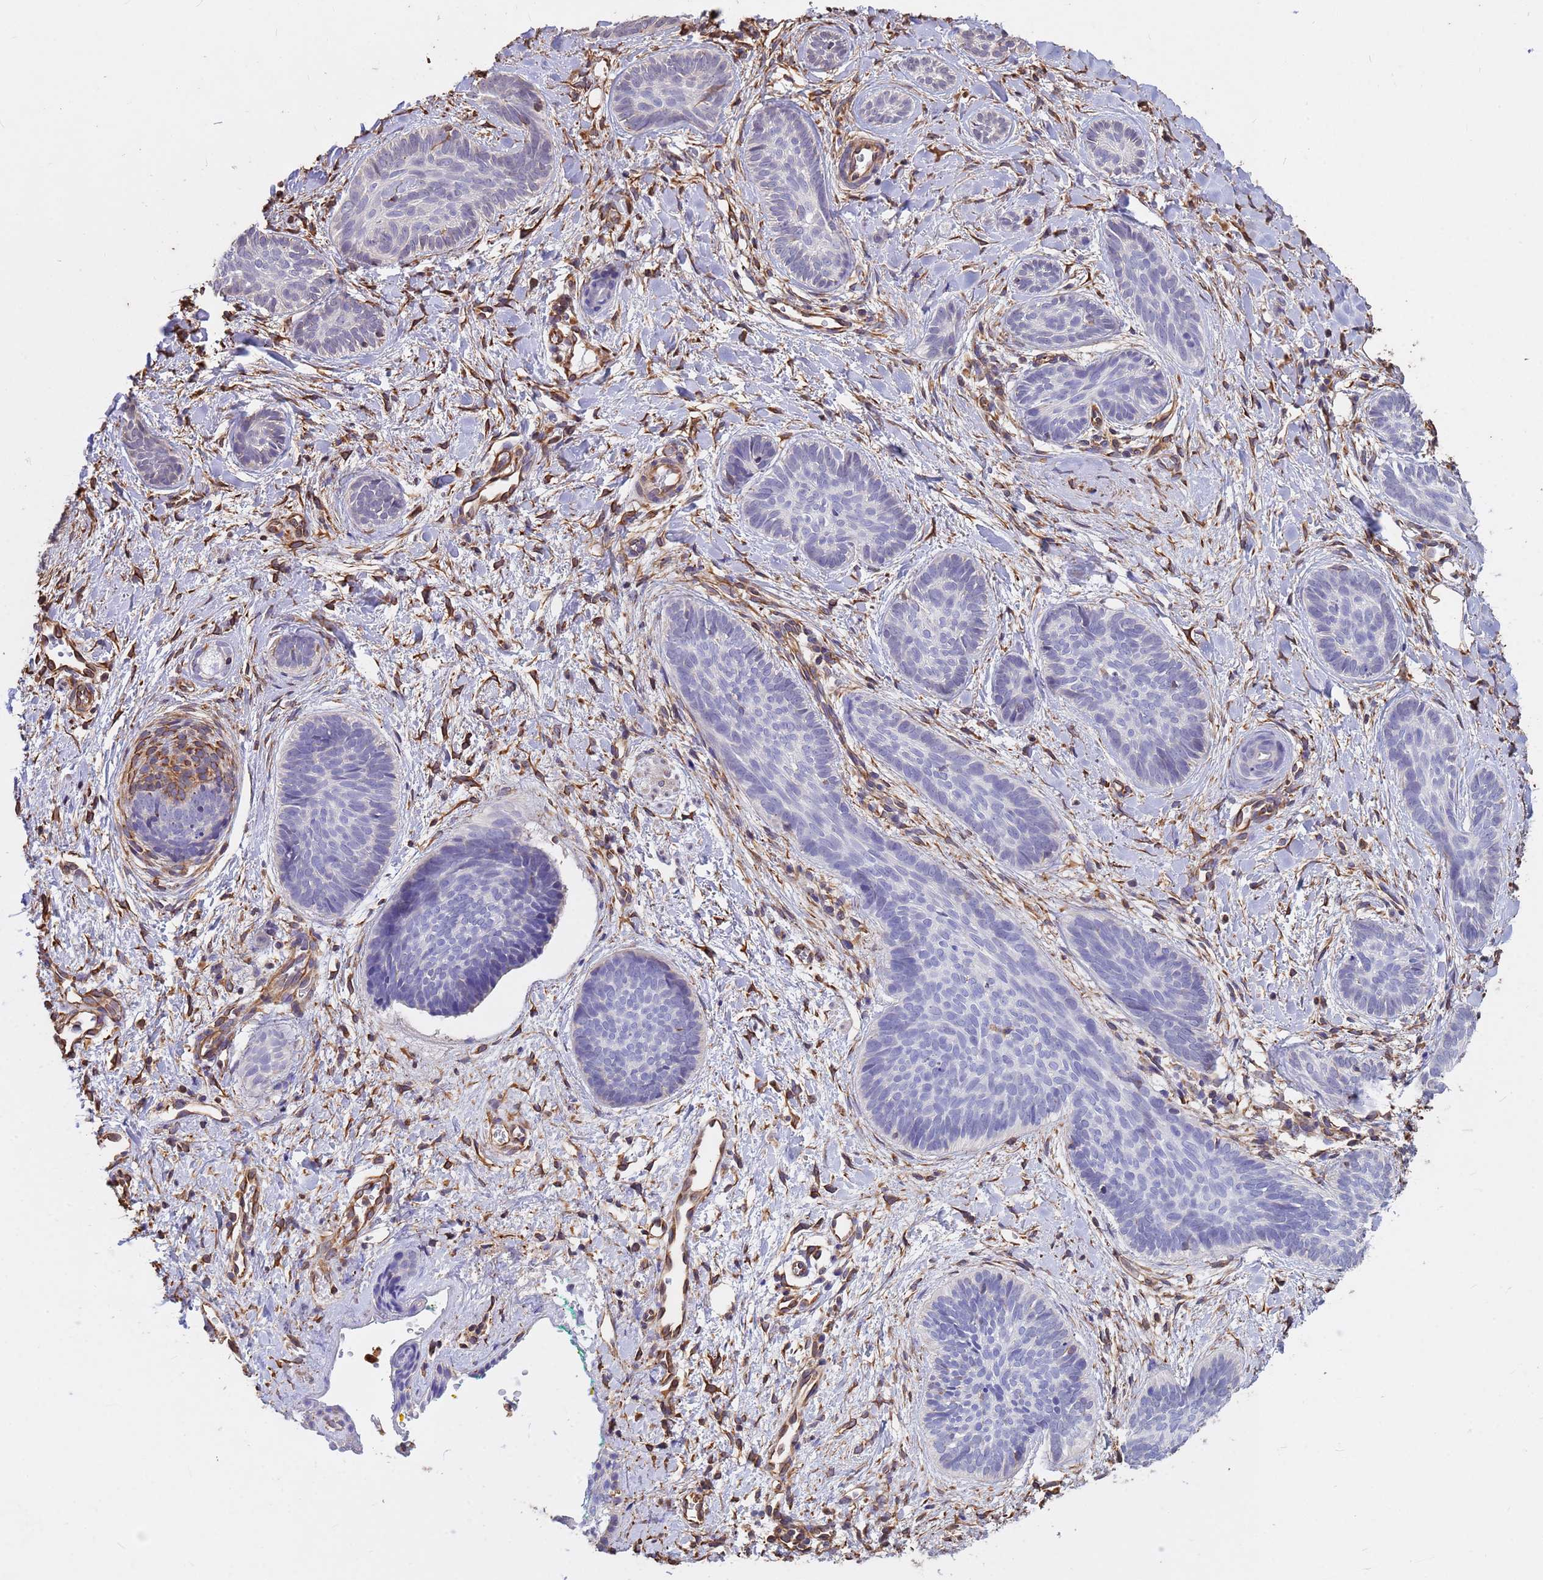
{"staining": {"intensity": "negative", "quantity": "none", "location": "none"}, "tissue": "skin cancer", "cell_type": "Tumor cells", "image_type": "cancer", "snomed": [{"axis": "morphology", "description": "Basal cell carcinoma"}, {"axis": "topography", "description": "Skin"}], "caption": "Immunohistochemistry micrograph of skin basal cell carcinoma stained for a protein (brown), which demonstrates no expression in tumor cells. The staining is performed using DAB brown chromogen with nuclei counter-stained in using hematoxylin.", "gene": "TCEAL3", "patient": {"sex": "female", "age": 81}}